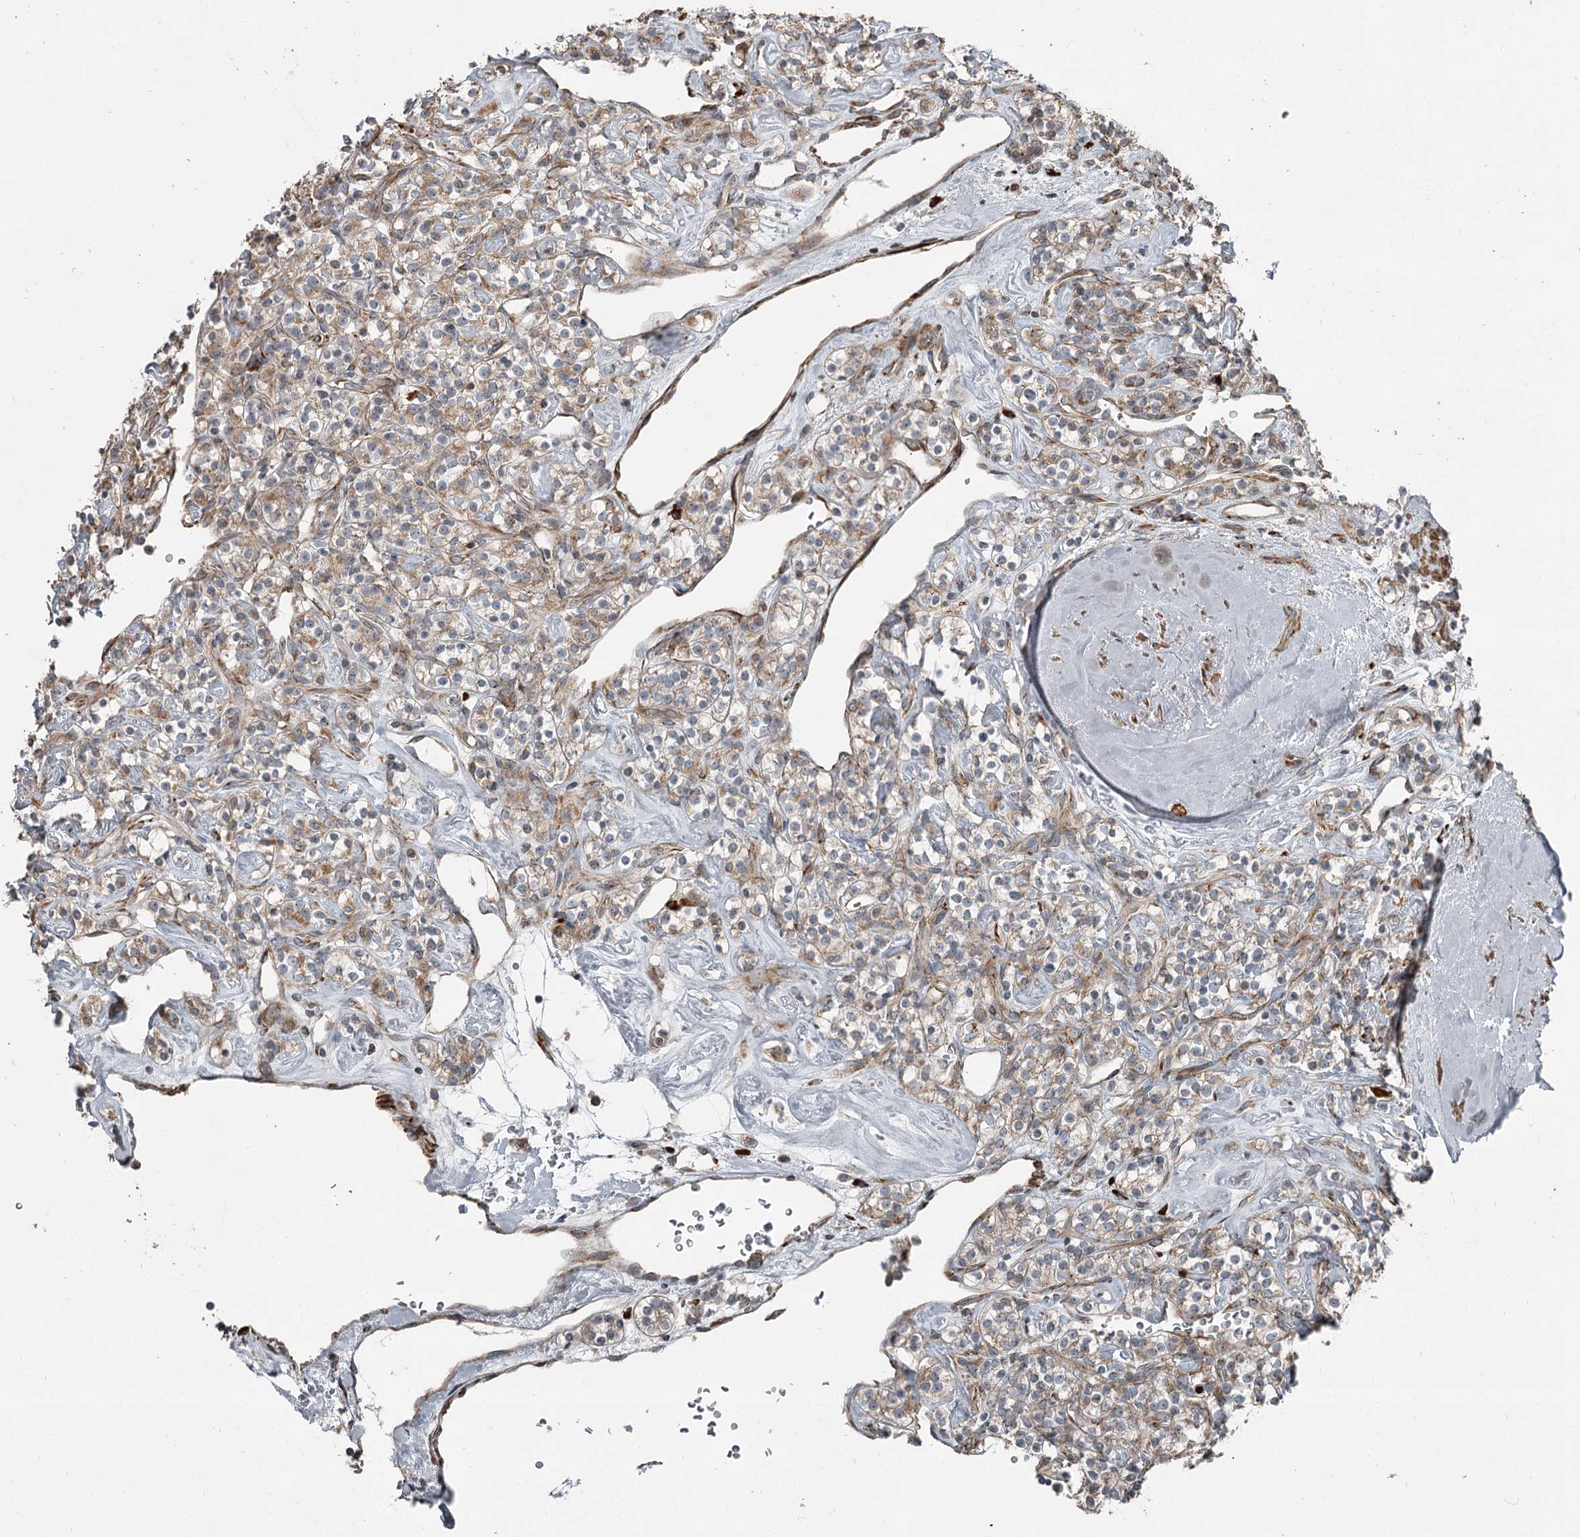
{"staining": {"intensity": "moderate", "quantity": "25%-75%", "location": "cytoplasmic/membranous"}, "tissue": "renal cancer", "cell_type": "Tumor cells", "image_type": "cancer", "snomed": [{"axis": "morphology", "description": "Adenocarcinoma, NOS"}, {"axis": "topography", "description": "Kidney"}], "caption": "This is a micrograph of IHC staining of adenocarcinoma (renal), which shows moderate staining in the cytoplasmic/membranous of tumor cells.", "gene": "RASSF8", "patient": {"sex": "male", "age": 77}}